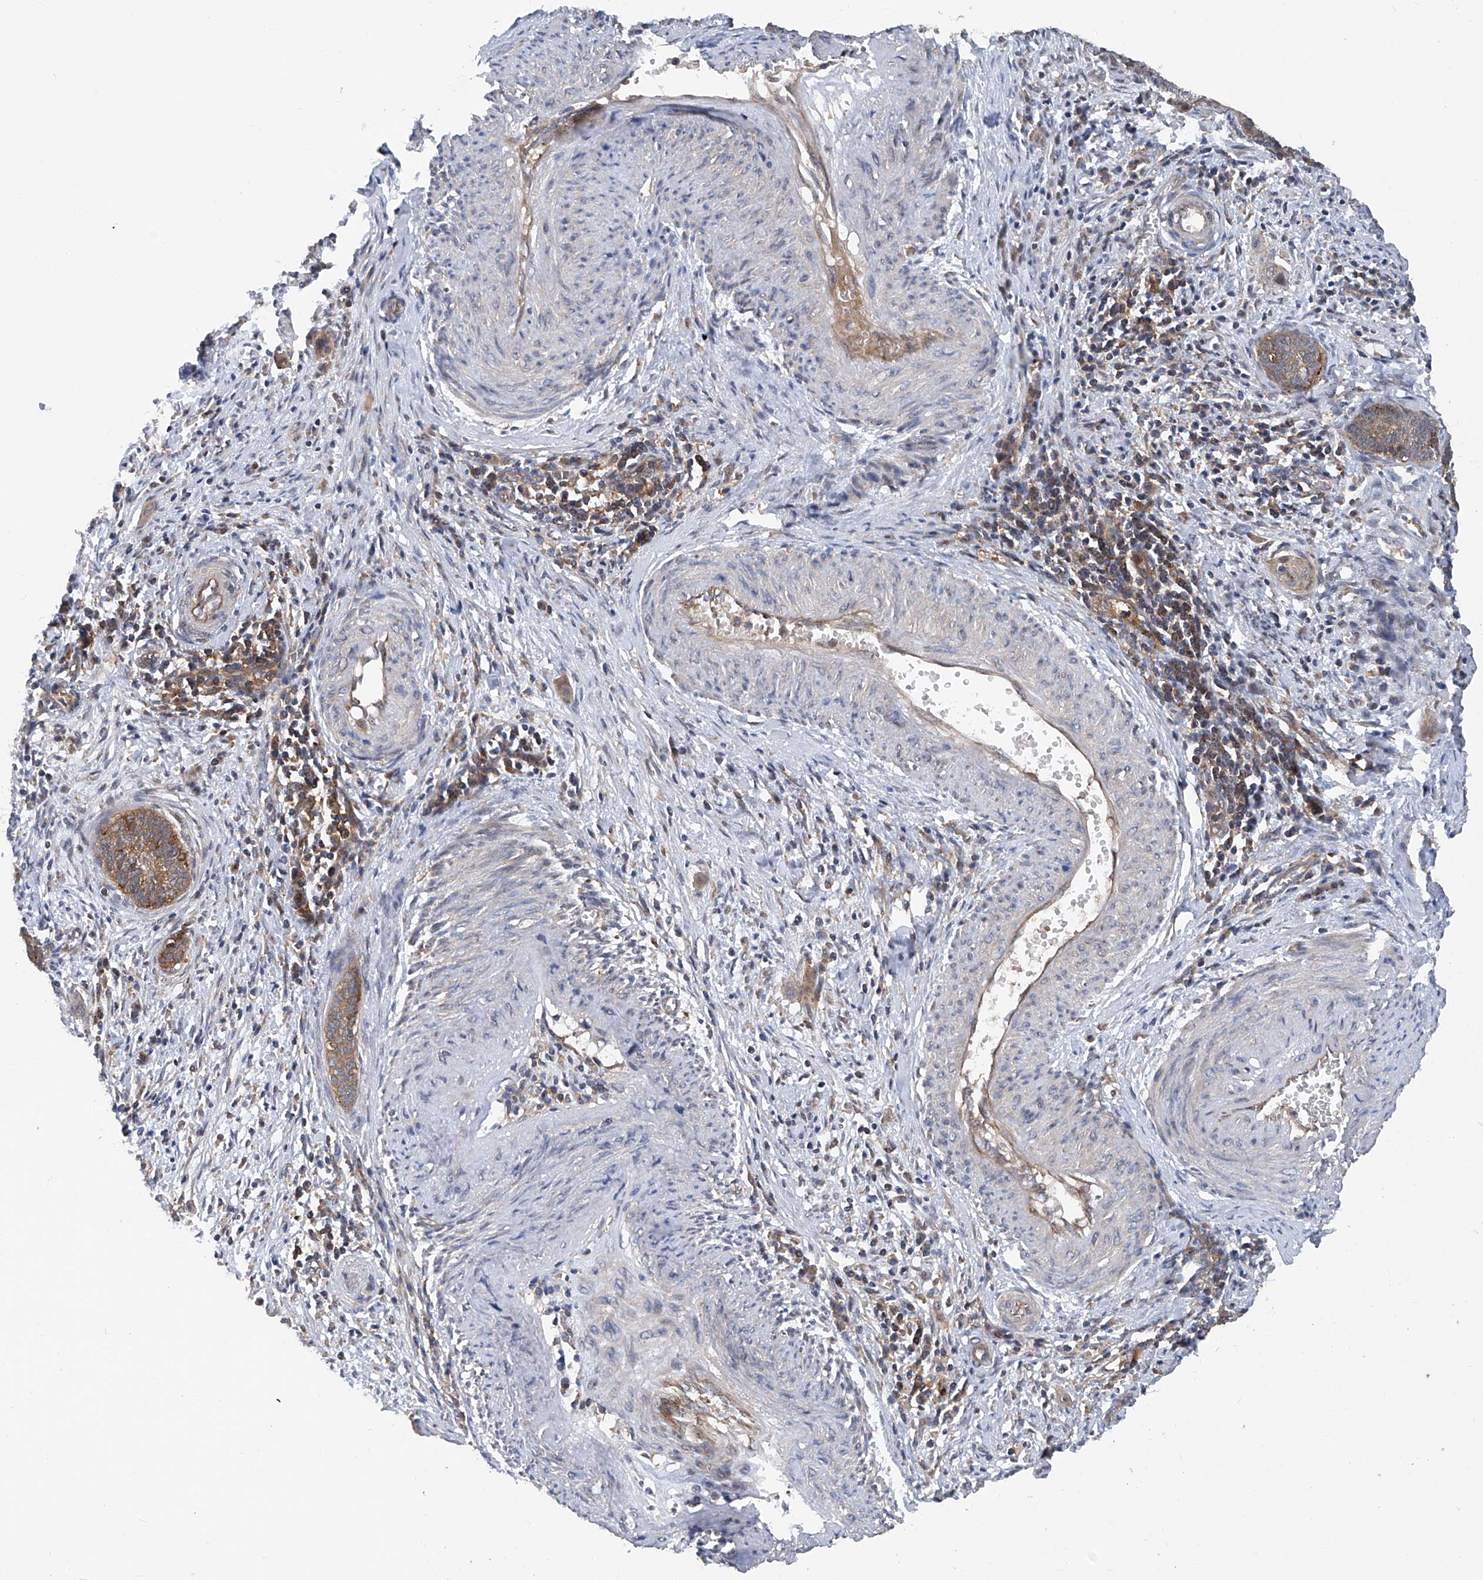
{"staining": {"intensity": "strong", "quantity": ">75%", "location": "cytoplasmic/membranous"}, "tissue": "cervical cancer", "cell_type": "Tumor cells", "image_type": "cancer", "snomed": [{"axis": "morphology", "description": "Squamous cell carcinoma, NOS"}, {"axis": "topography", "description": "Cervix"}], "caption": "Cervical cancer (squamous cell carcinoma) stained for a protein shows strong cytoplasmic/membranous positivity in tumor cells.", "gene": "SMAP1", "patient": {"sex": "female", "age": 33}}